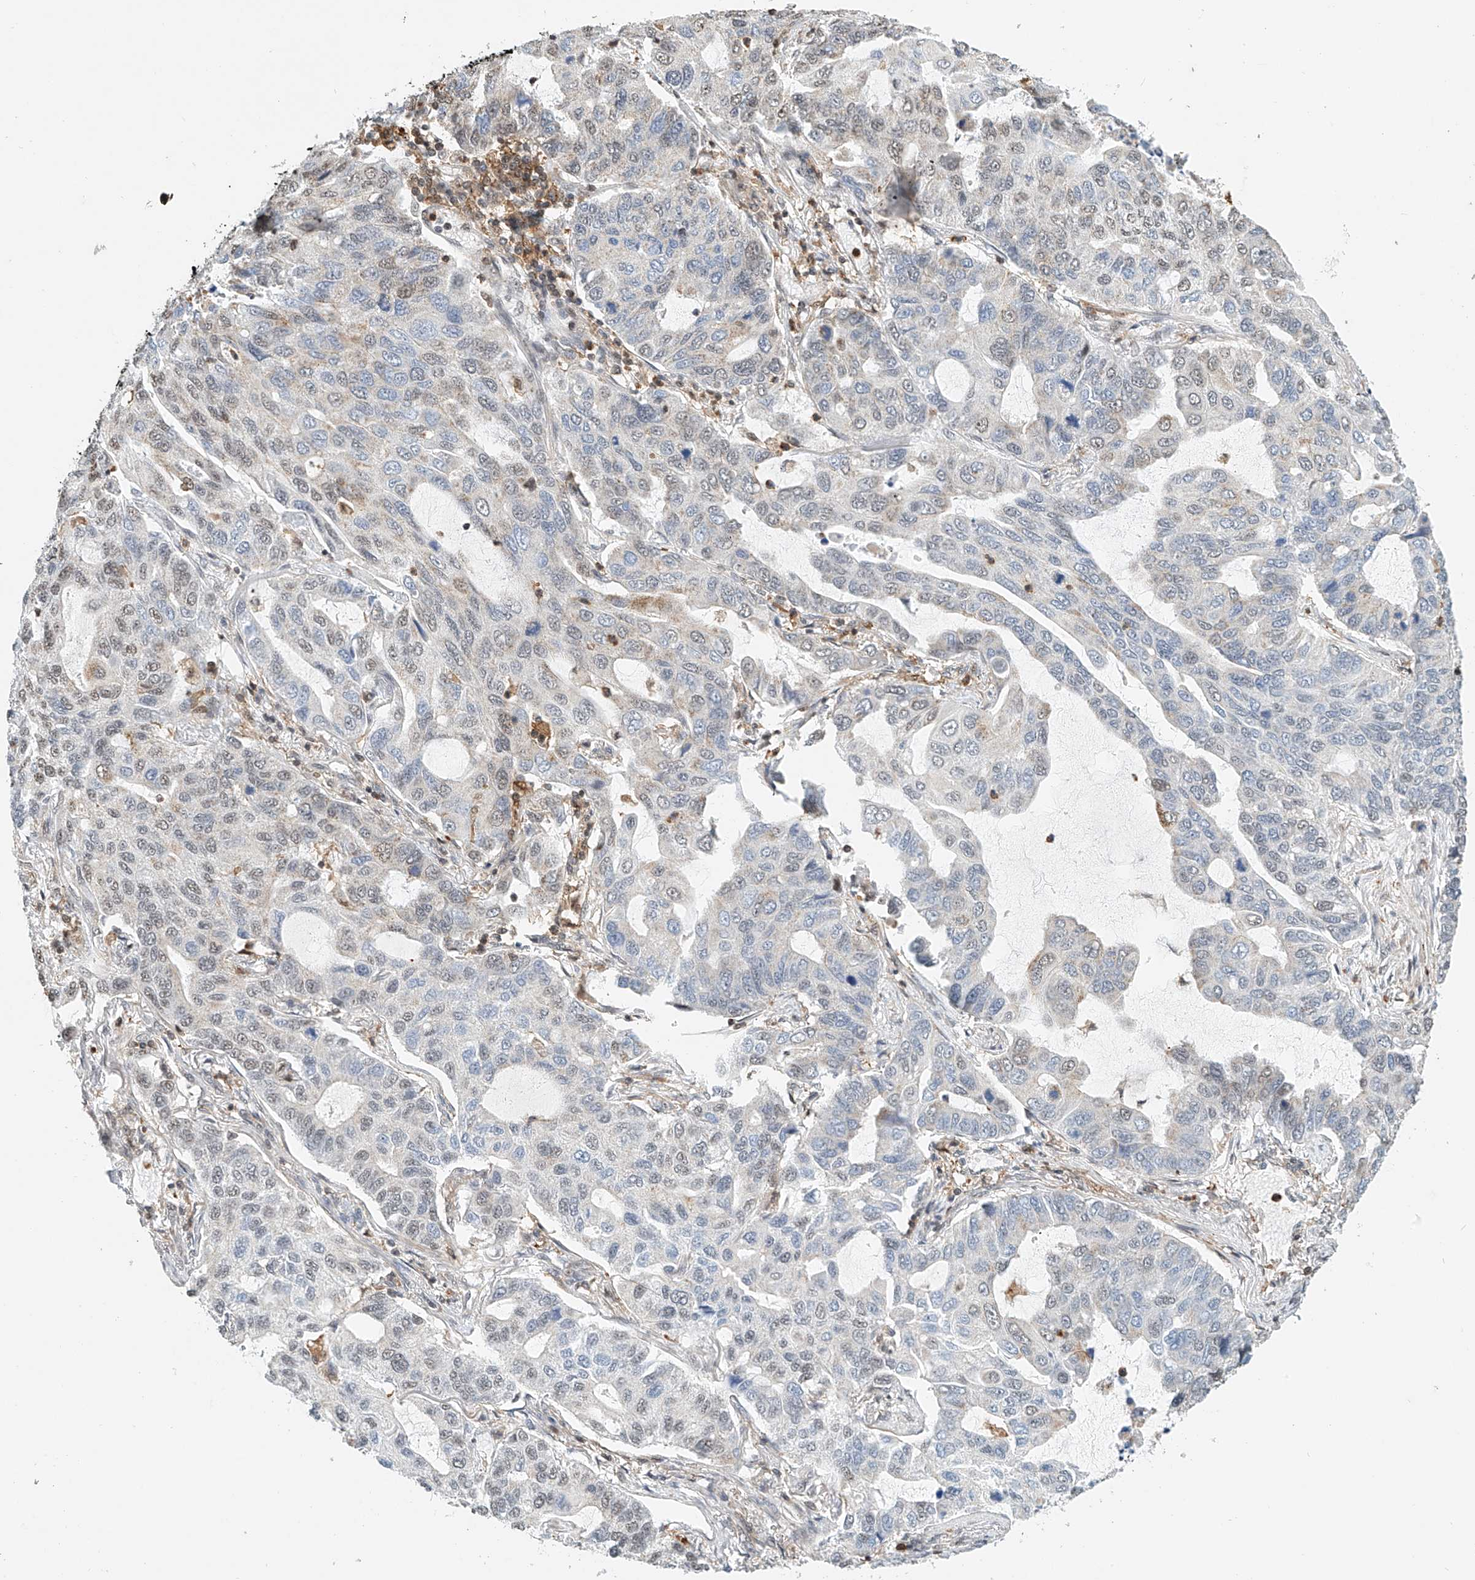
{"staining": {"intensity": "weak", "quantity": "<25%", "location": "nuclear"}, "tissue": "lung cancer", "cell_type": "Tumor cells", "image_type": "cancer", "snomed": [{"axis": "morphology", "description": "Adenocarcinoma, NOS"}, {"axis": "topography", "description": "Lung"}], "caption": "DAB (3,3'-diaminobenzidine) immunohistochemical staining of human lung cancer demonstrates no significant positivity in tumor cells.", "gene": "MICAL1", "patient": {"sex": "male", "age": 64}}